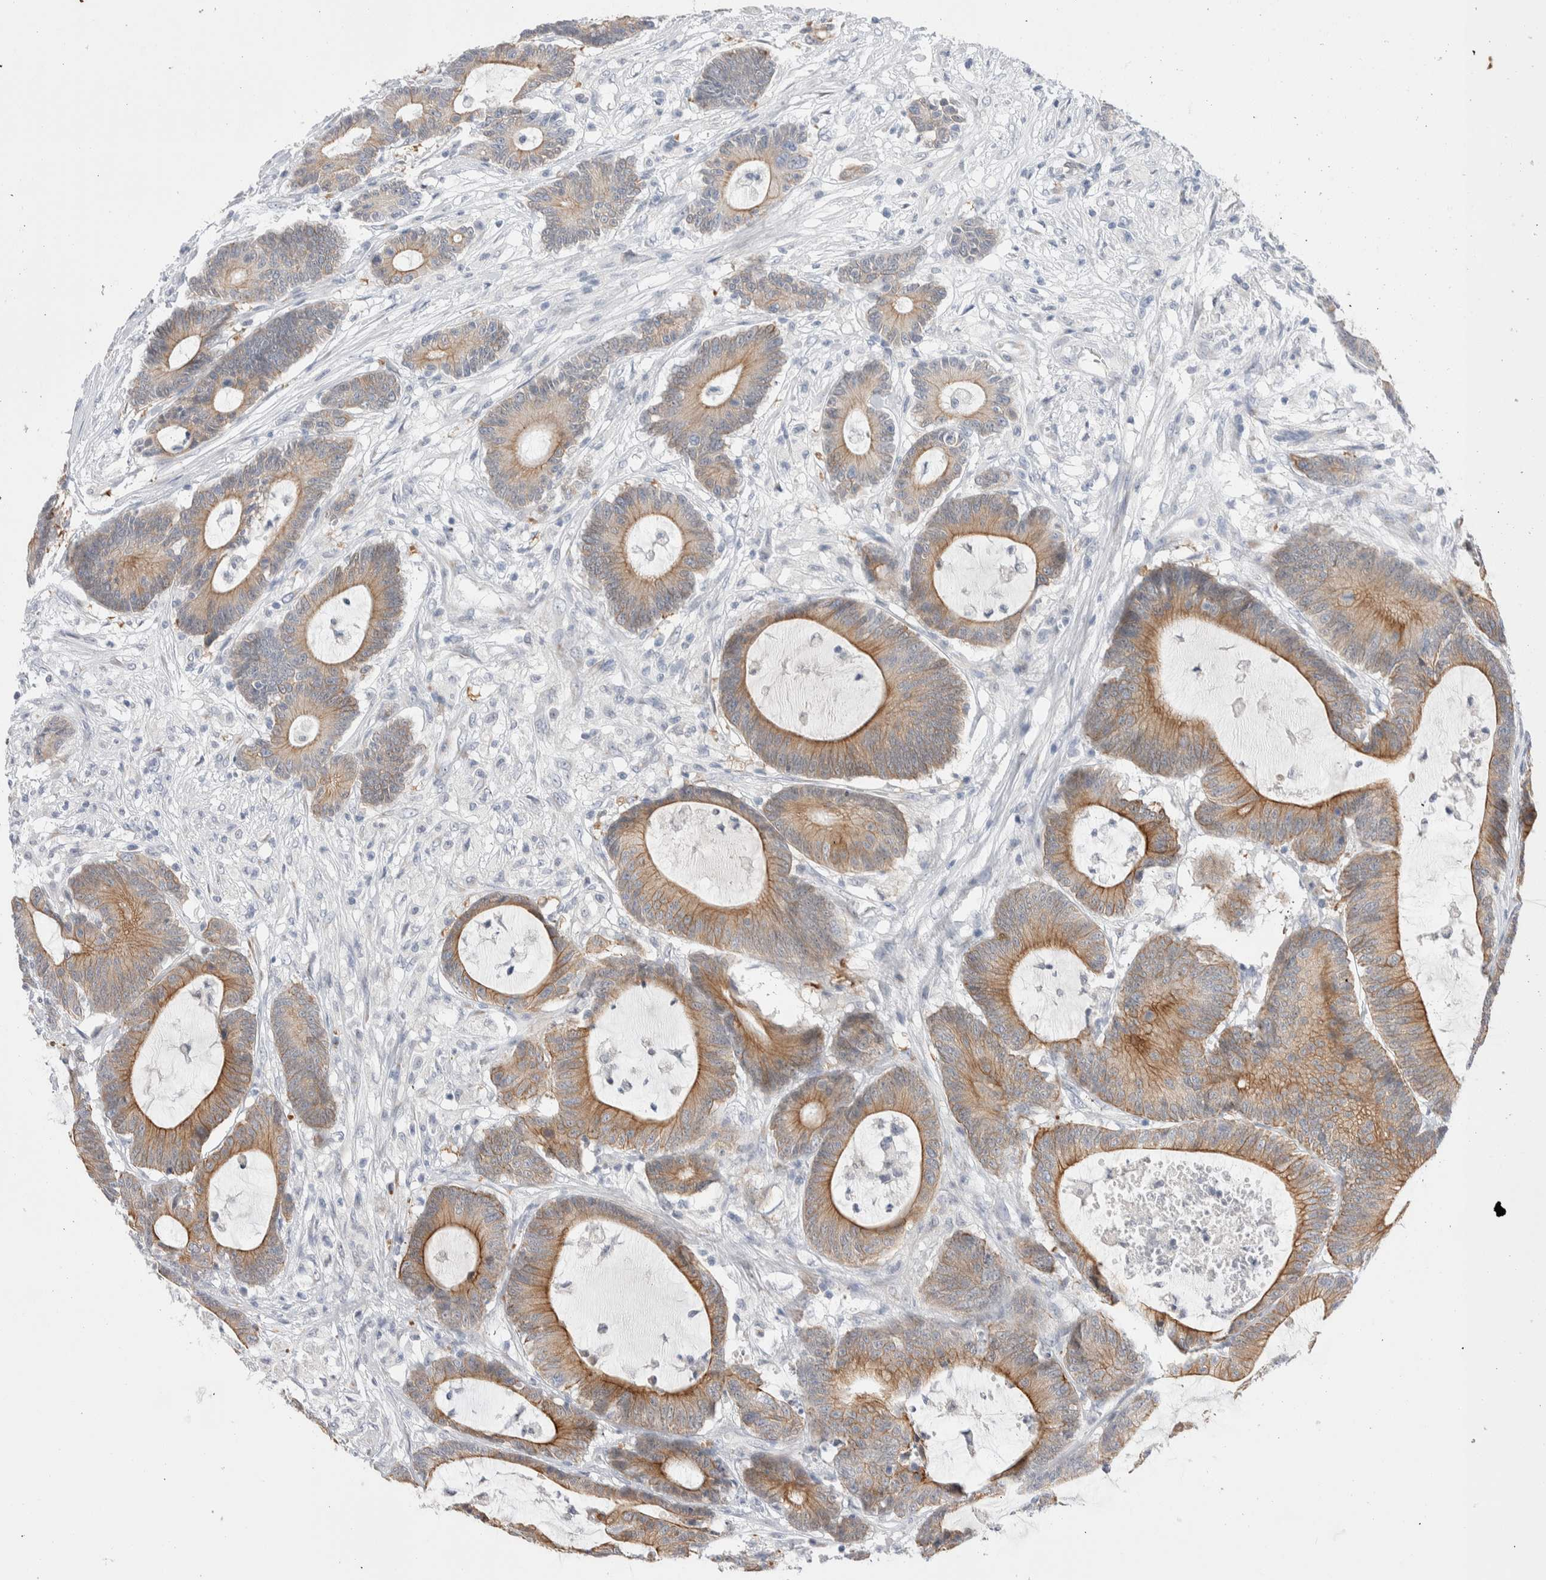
{"staining": {"intensity": "moderate", "quantity": ">75%", "location": "cytoplasmic/membranous"}, "tissue": "colorectal cancer", "cell_type": "Tumor cells", "image_type": "cancer", "snomed": [{"axis": "morphology", "description": "Adenocarcinoma, NOS"}, {"axis": "topography", "description": "Colon"}], "caption": "The micrograph reveals staining of colorectal adenocarcinoma, revealing moderate cytoplasmic/membranous protein staining (brown color) within tumor cells. (DAB = brown stain, brightfield microscopy at high magnification).", "gene": "C1orf112", "patient": {"sex": "female", "age": 84}}